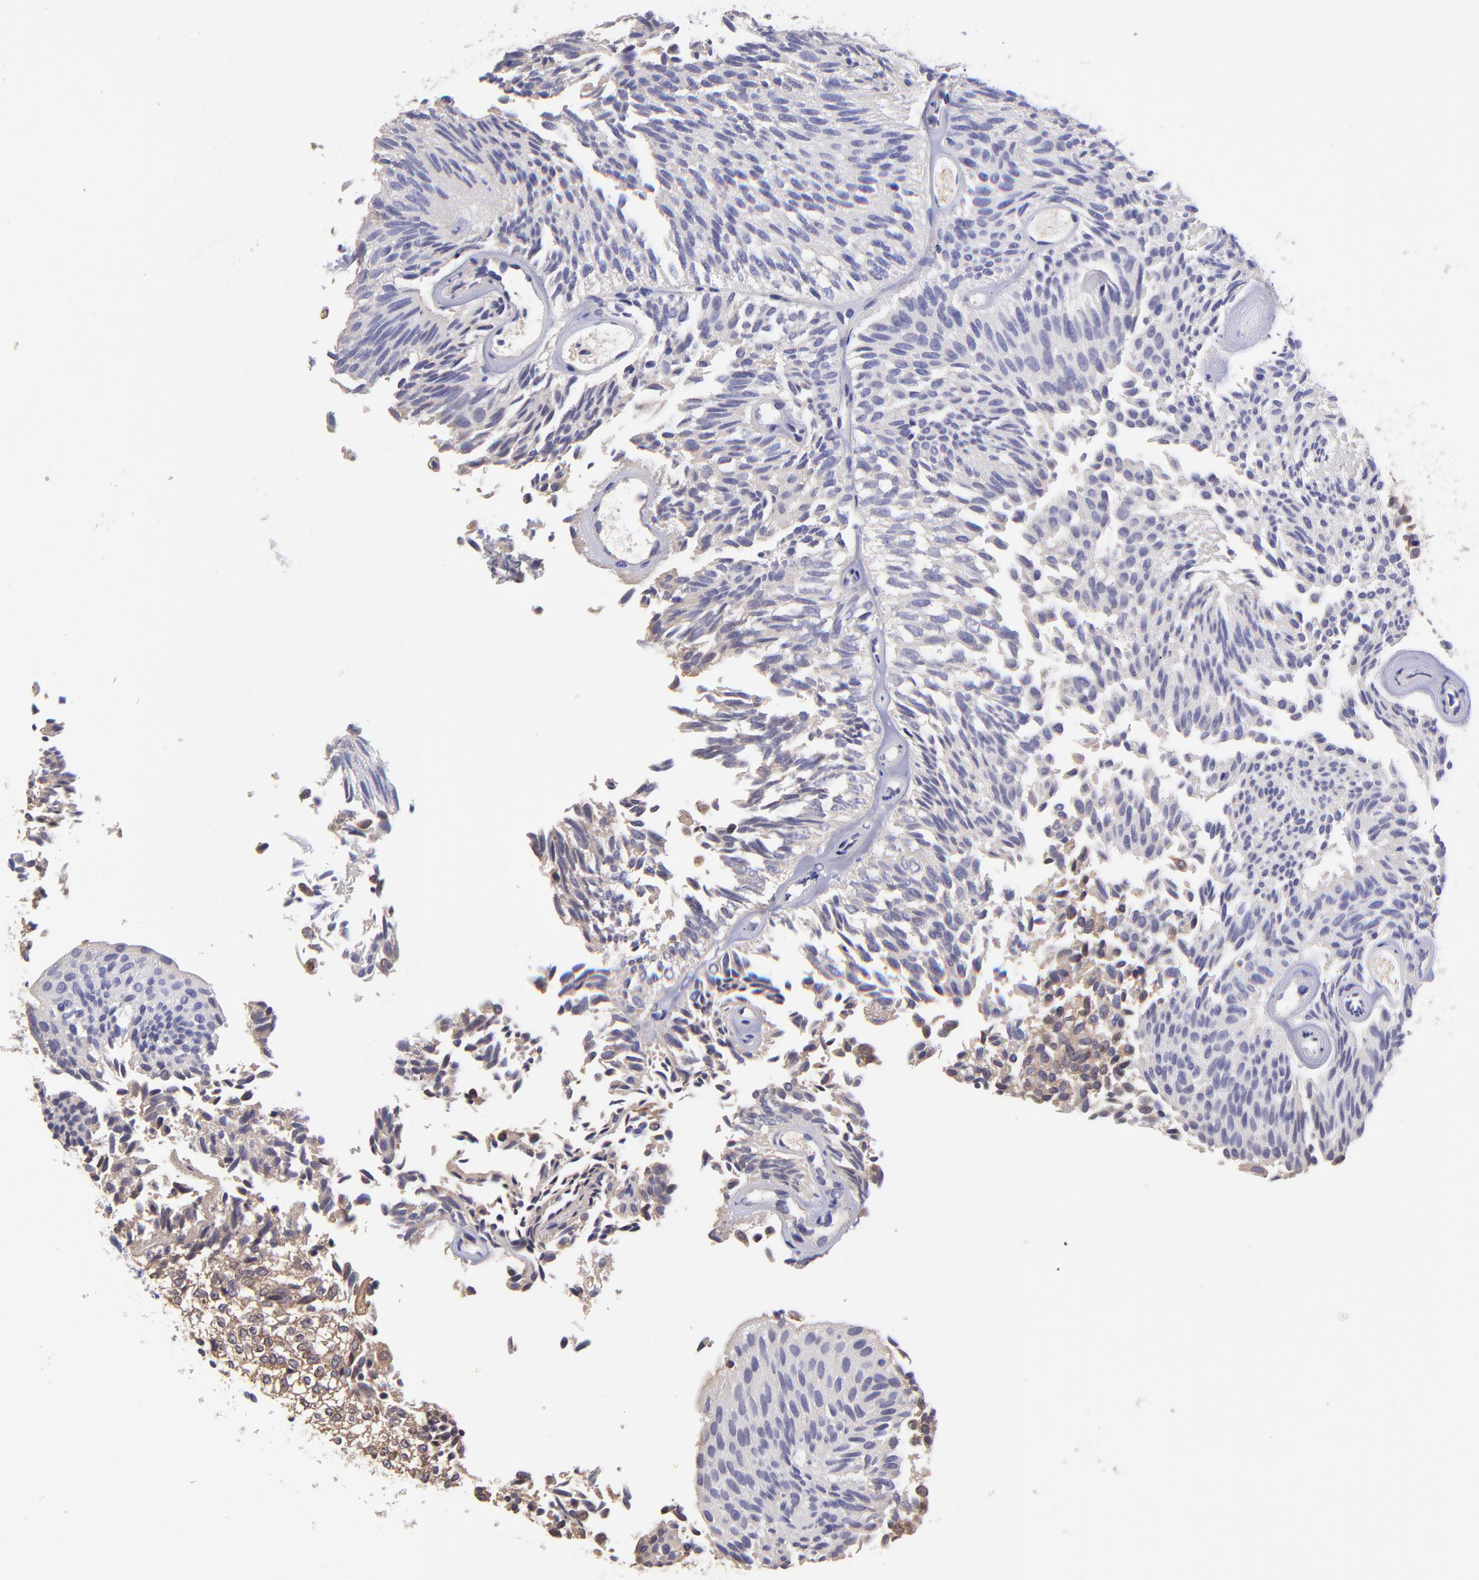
{"staining": {"intensity": "moderate", "quantity": ">75%", "location": "cytoplasmic/membranous"}, "tissue": "urothelial cancer", "cell_type": "Tumor cells", "image_type": "cancer", "snomed": [{"axis": "morphology", "description": "Urothelial carcinoma, Low grade"}, {"axis": "topography", "description": "Urinary bladder"}], "caption": "Protein analysis of urothelial cancer tissue exhibits moderate cytoplasmic/membranous expression in approximately >75% of tumor cells.", "gene": "NSF", "patient": {"sex": "male", "age": 76}}